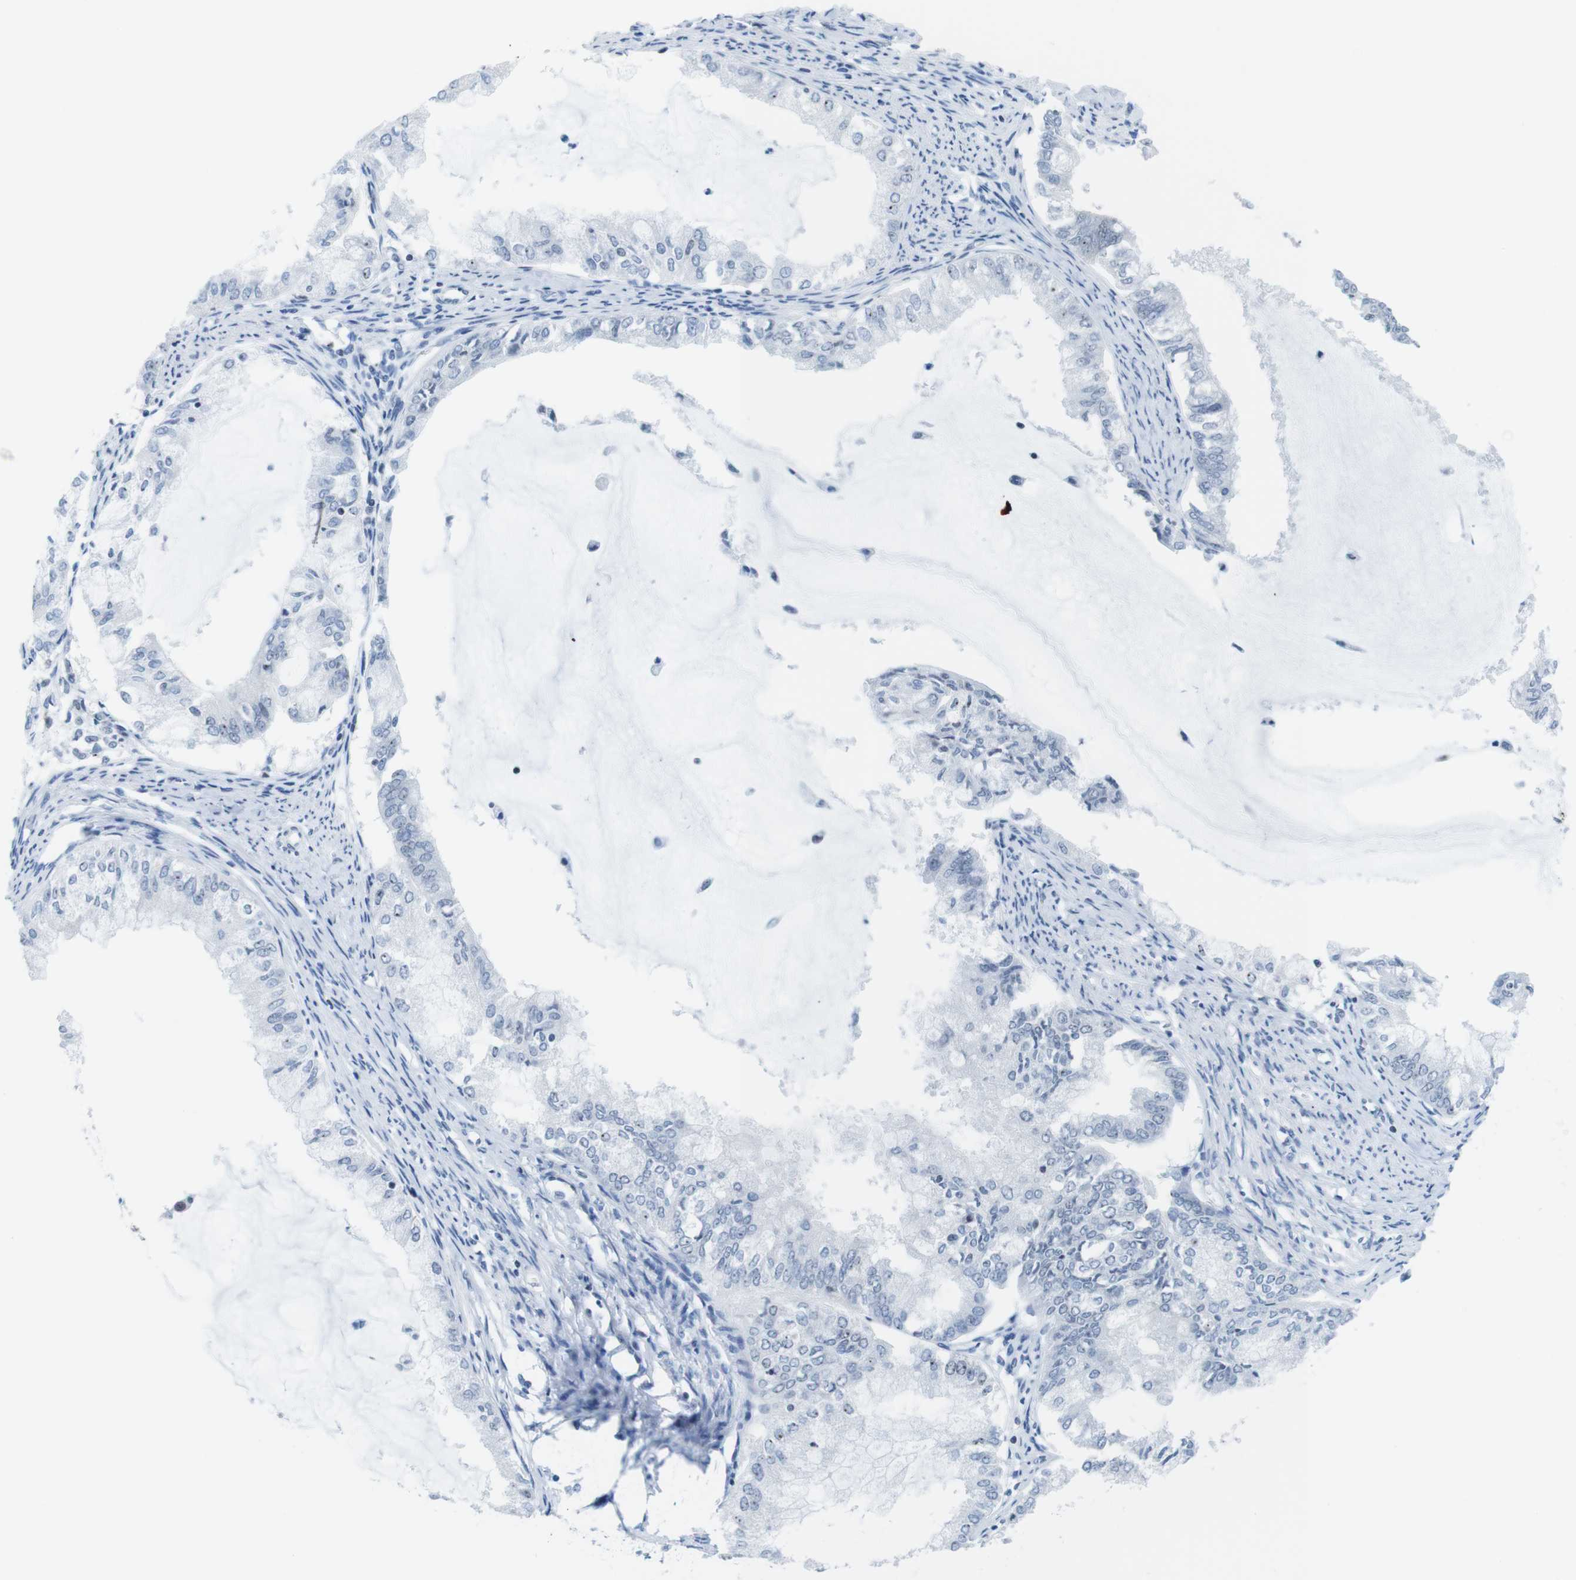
{"staining": {"intensity": "negative", "quantity": "none", "location": "none"}, "tissue": "endometrial cancer", "cell_type": "Tumor cells", "image_type": "cancer", "snomed": [{"axis": "morphology", "description": "Adenocarcinoma, NOS"}, {"axis": "topography", "description": "Endometrium"}], "caption": "There is no significant positivity in tumor cells of endometrial adenocarcinoma.", "gene": "NIFK", "patient": {"sex": "female", "age": 86}}